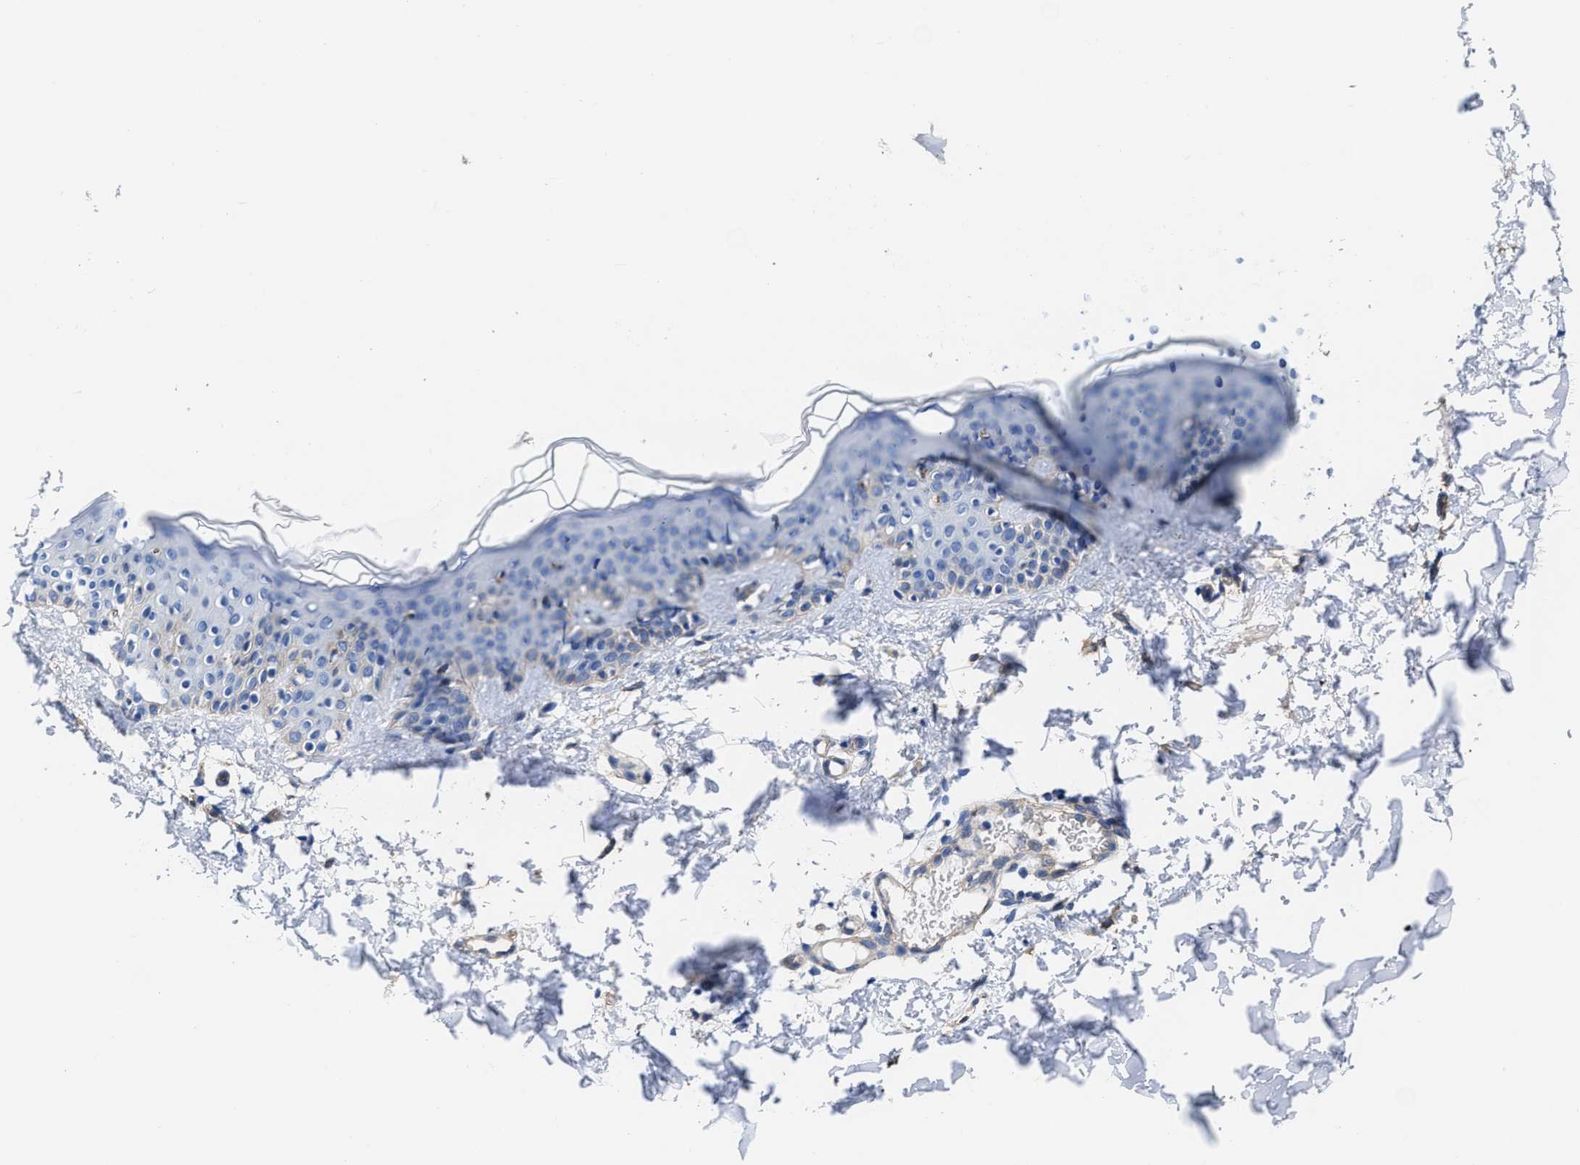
{"staining": {"intensity": "negative", "quantity": "none", "location": "none"}, "tissue": "skin", "cell_type": "Fibroblasts", "image_type": "normal", "snomed": [{"axis": "morphology", "description": "Normal tissue, NOS"}, {"axis": "topography", "description": "Skin"}], "caption": "The immunohistochemistry image has no significant expression in fibroblasts of skin. The staining was performed using DAB to visualize the protein expression in brown, while the nuclei were stained in blue with hematoxylin (Magnification: 20x).", "gene": "KCNMB3", "patient": {"sex": "male", "age": 30}}